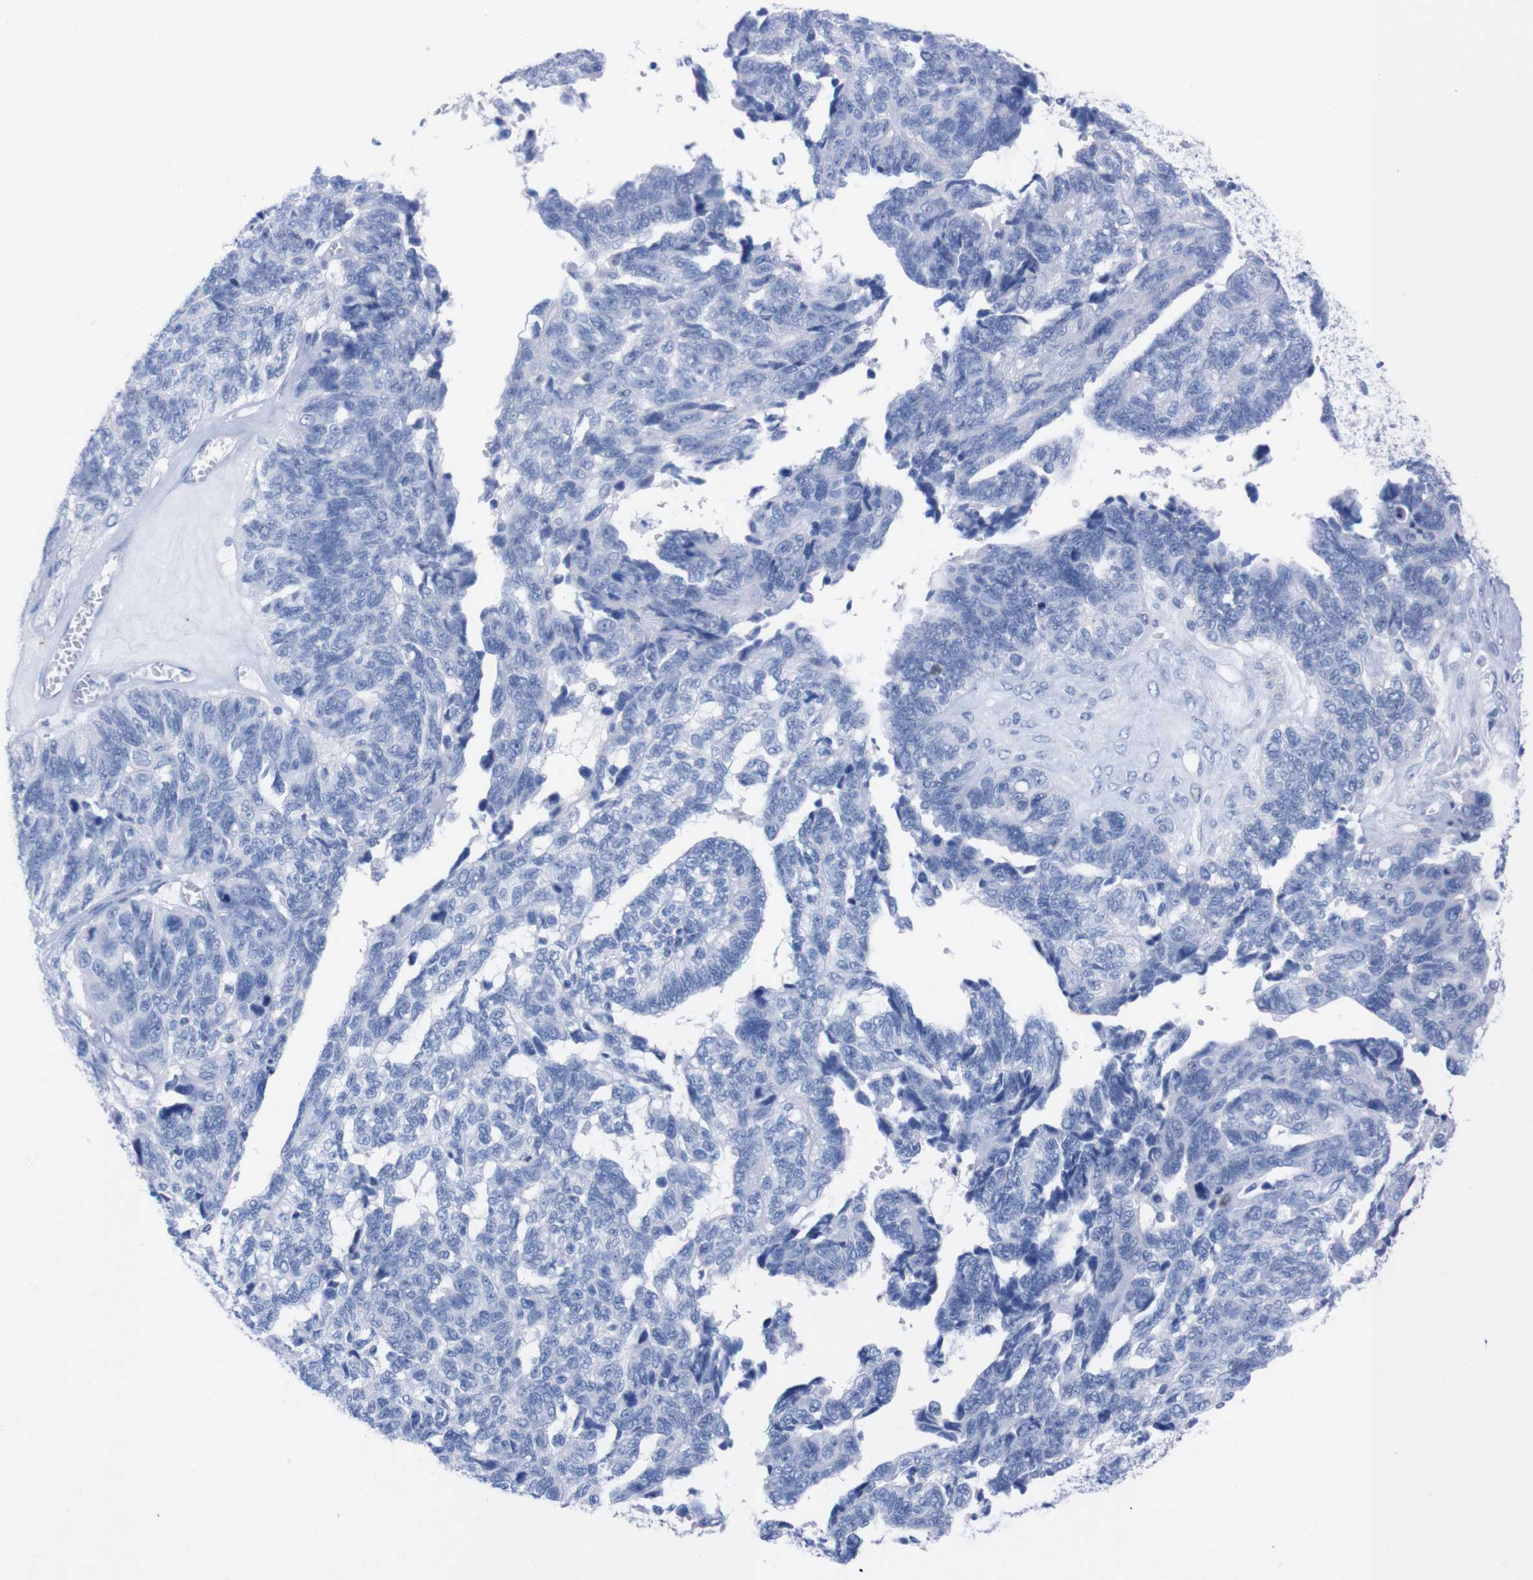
{"staining": {"intensity": "negative", "quantity": "none", "location": "none"}, "tissue": "ovarian cancer", "cell_type": "Tumor cells", "image_type": "cancer", "snomed": [{"axis": "morphology", "description": "Cystadenocarcinoma, serous, NOS"}, {"axis": "topography", "description": "Ovary"}], "caption": "An image of human ovarian serous cystadenocarcinoma is negative for staining in tumor cells.", "gene": "P2RY12", "patient": {"sex": "female", "age": 79}}